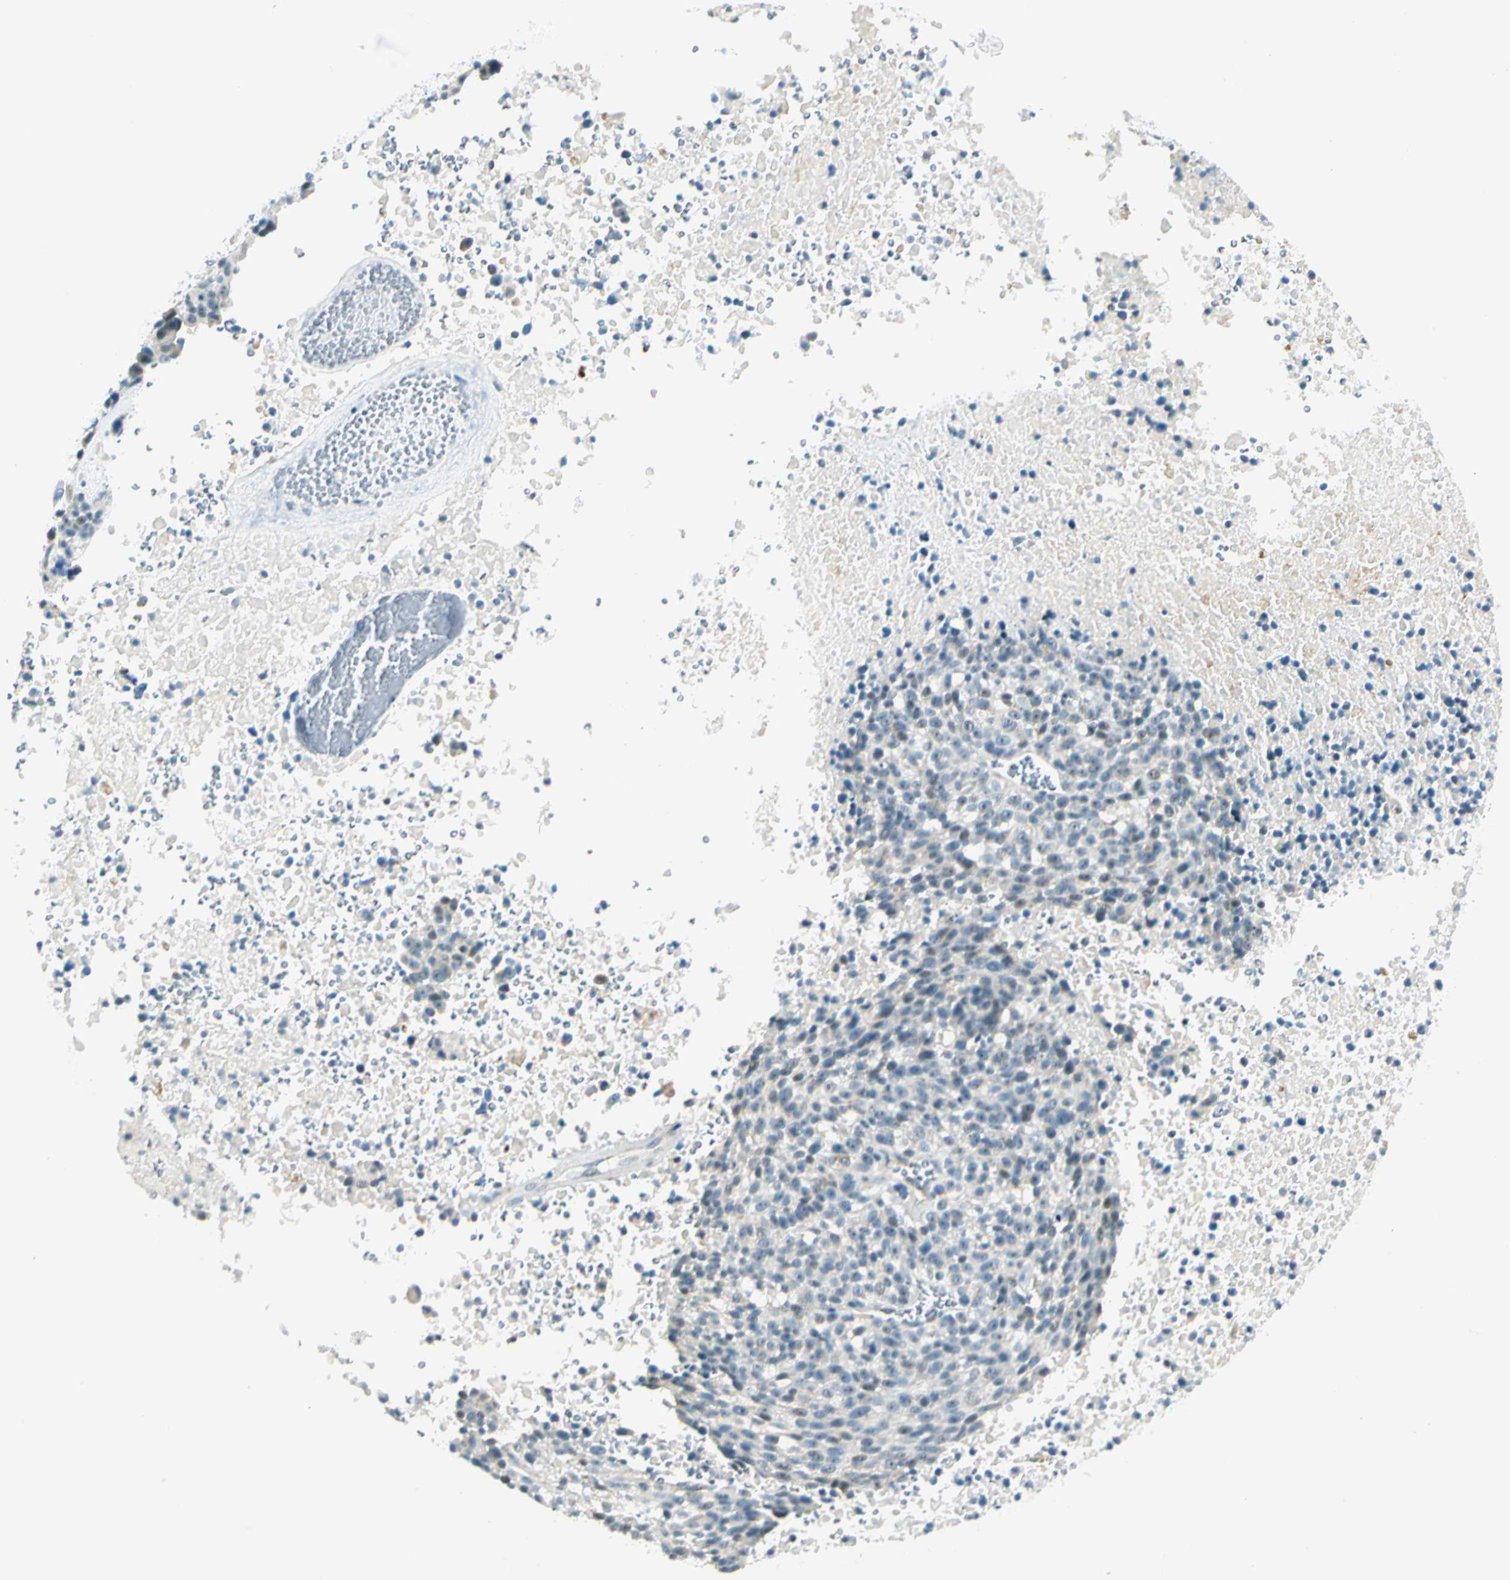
{"staining": {"intensity": "weak", "quantity": "25%-75%", "location": "nuclear"}, "tissue": "melanoma", "cell_type": "Tumor cells", "image_type": "cancer", "snomed": [{"axis": "morphology", "description": "Malignant melanoma, Metastatic site"}, {"axis": "topography", "description": "Cerebral cortex"}], "caption": "This image displays malignant melanoma (metastatic site) stained with IHC to label a protein in brown. The nuclear of tumor cells show weak positivity for the protein. Nuclei are counter-stained blue.", "gene": "ZSCAN1", "patient": {"sex": "female", "age": 52}}